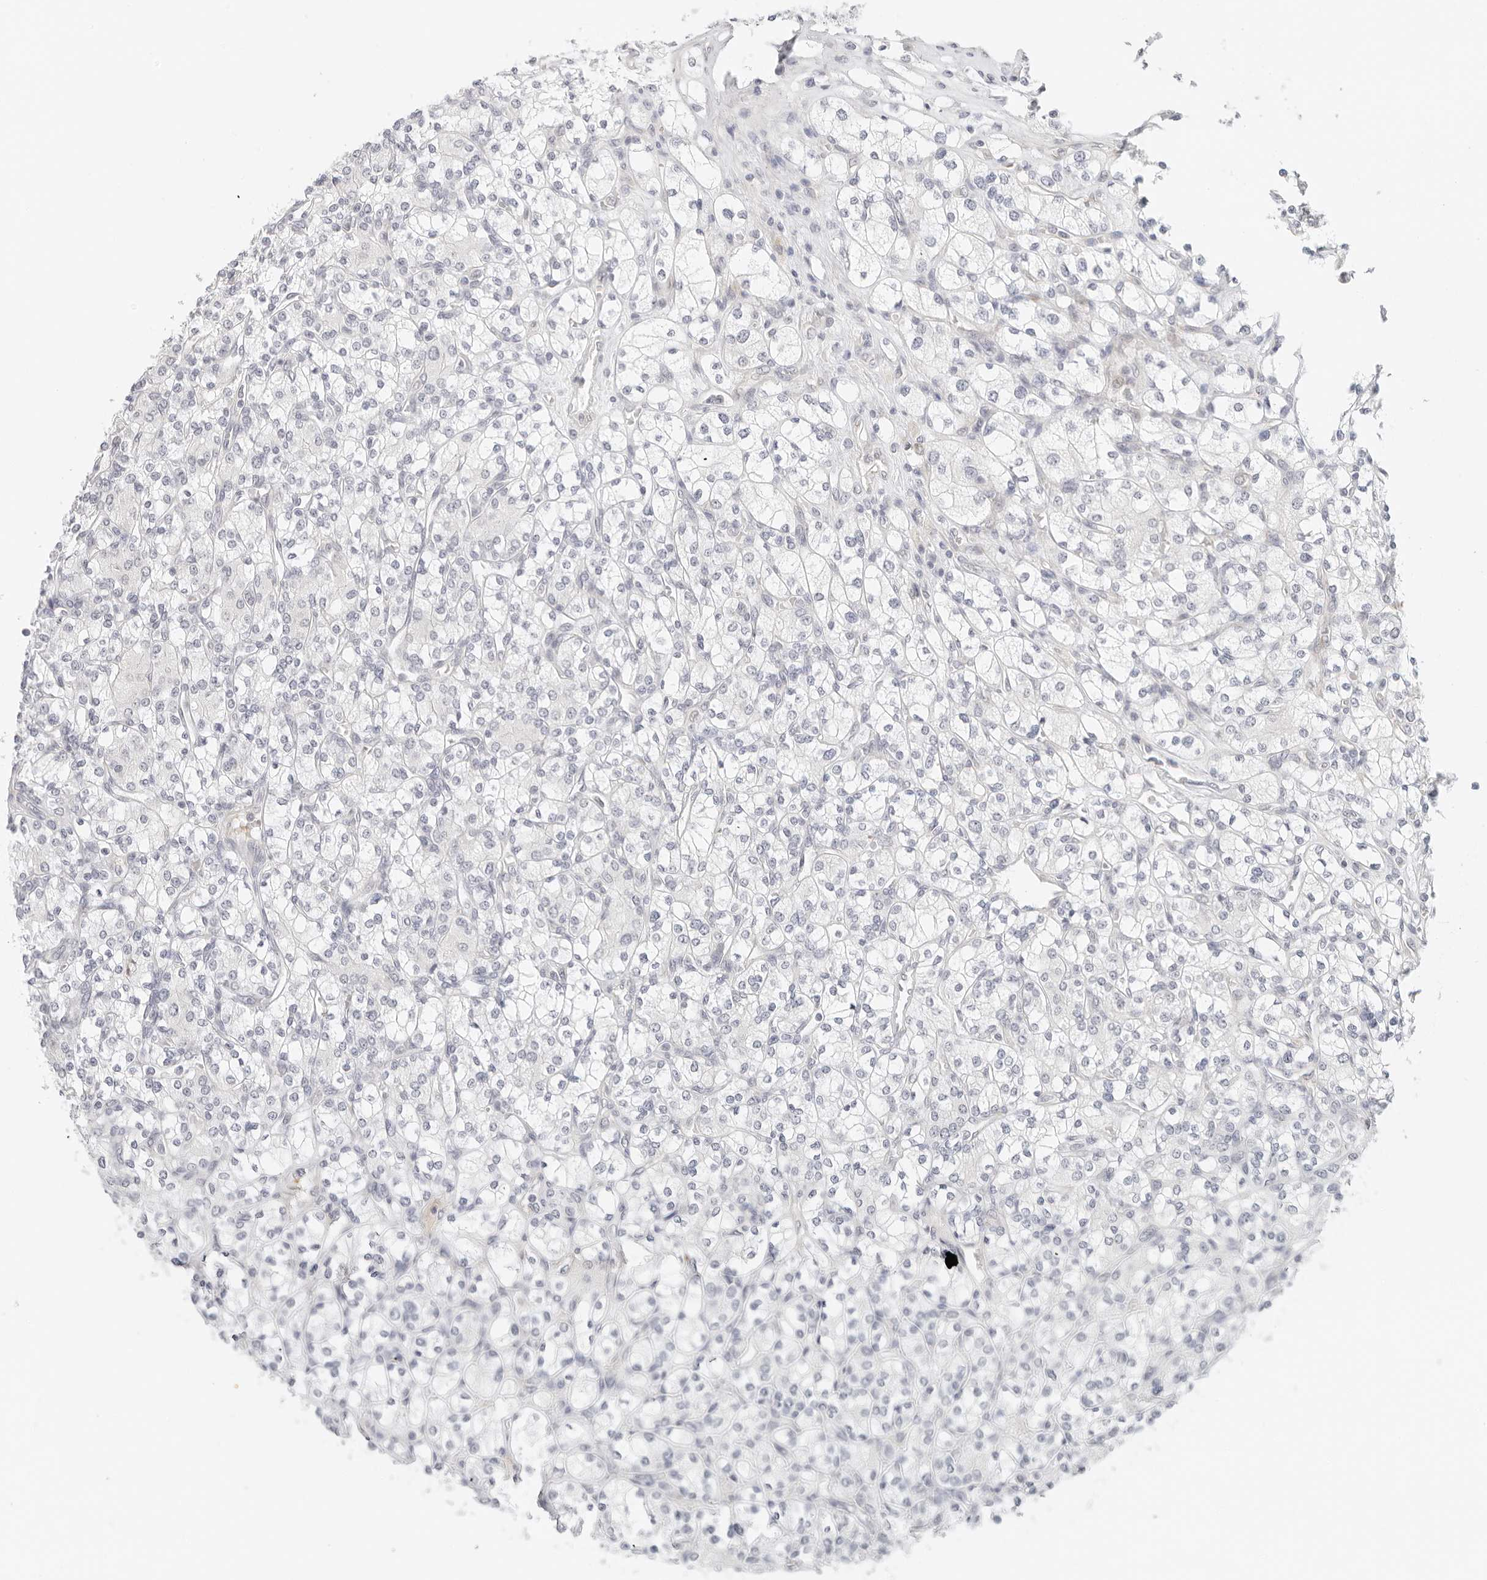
{"staining": {"intensity": "negative", "quantity": "none", "location": "none"}, "tissue": "renal cancer", "cell_type": "Tumor cells", "image_type": "cancer", "snomed": [{"axis": "morphology", "description": "Adenocarcinoma, NOS"}, {"axis": "topography", "description": "Kidney"}], "caption": "Immunohistochemistry micrograph of neoplastic tissue: adenocarcinoma (renal) stained with DAB shows no significant protein positivity in tumor cells.", "gene": "RC3H1", "patient": {"sex": "male", "age": 77}}